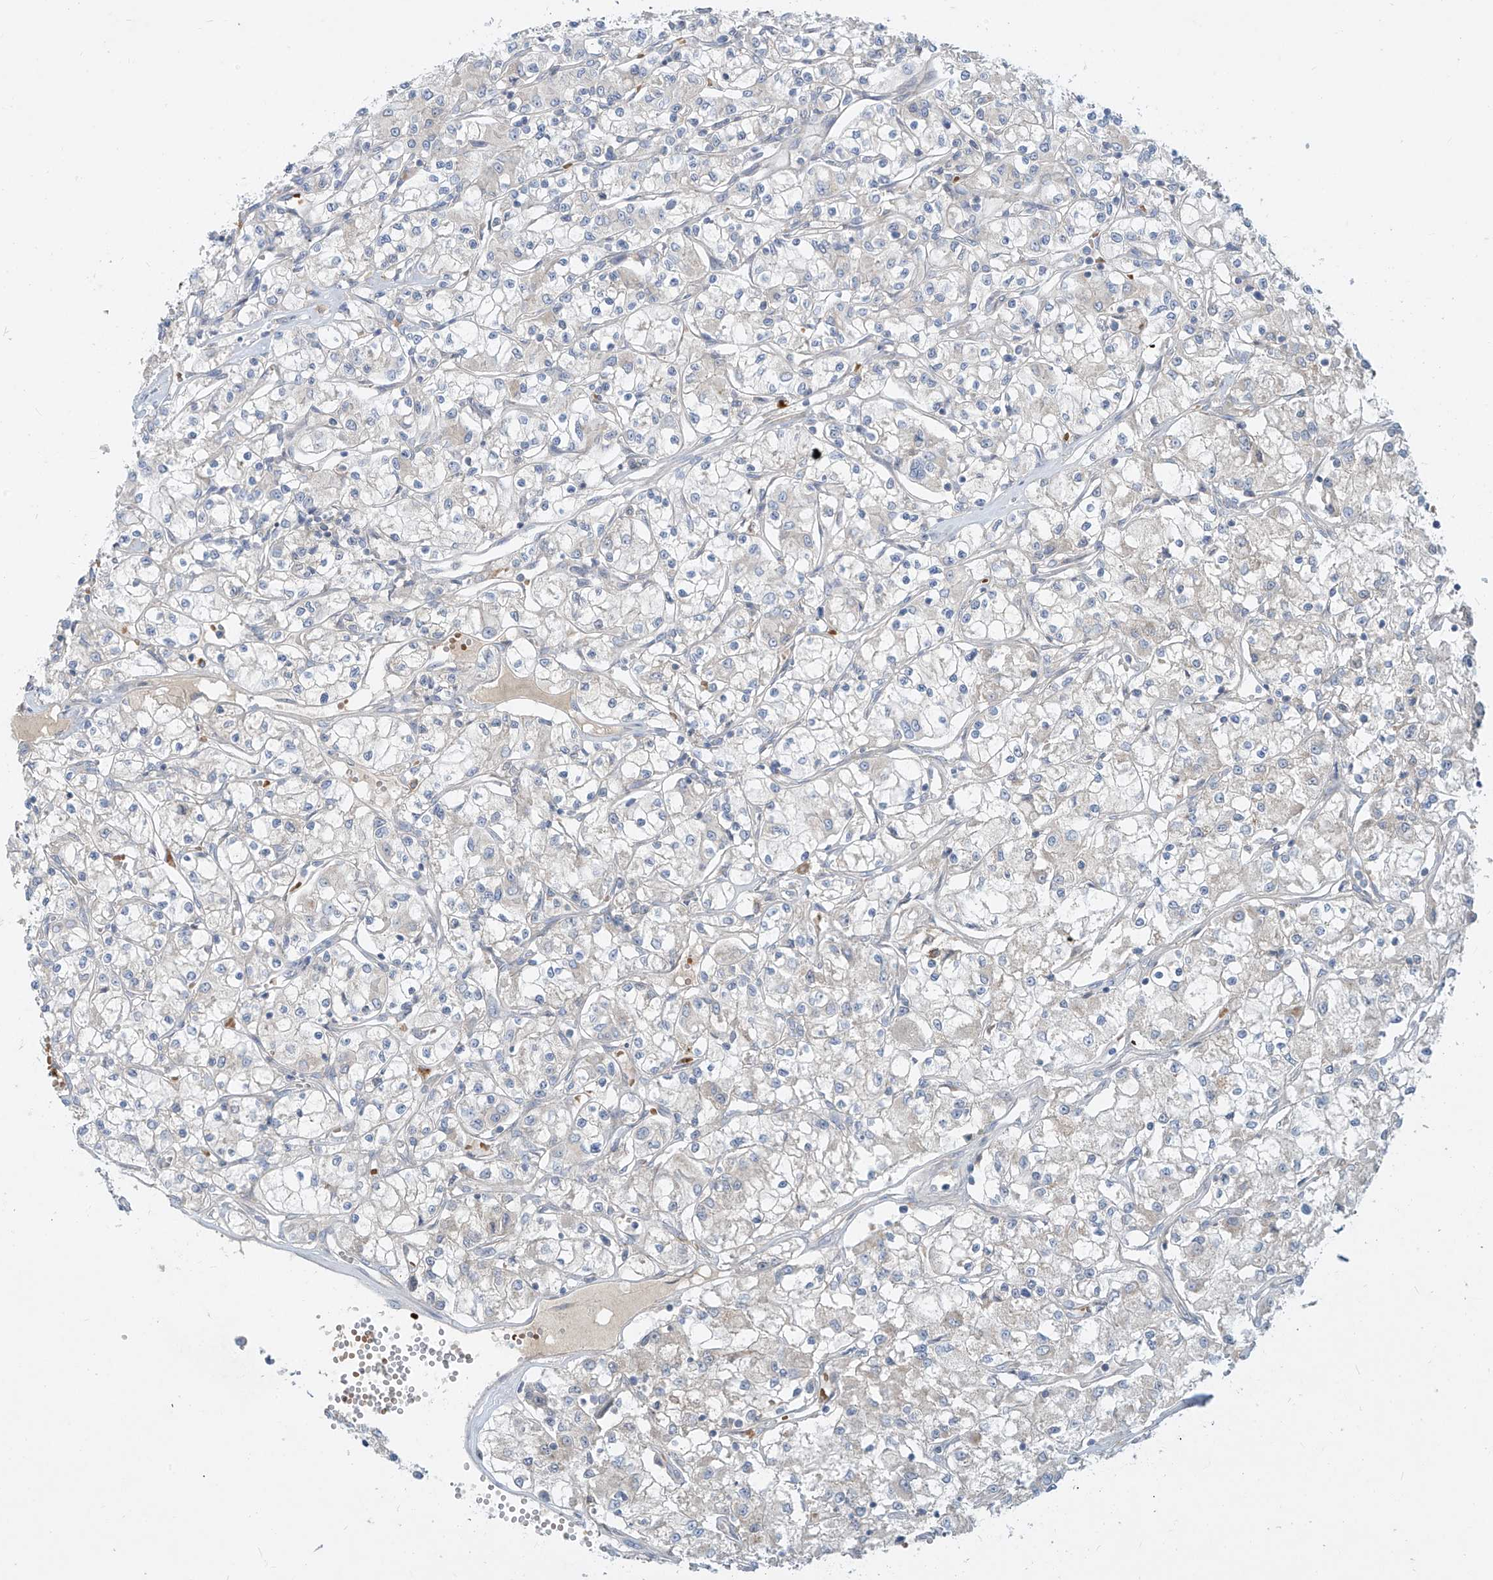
{"staining": {"intensity": "negative", "quantity": "none", "location": "none"}, "tissue": "renal cancer", "cell_type": "Tumor cells", "image_type": "cancer", "snomed": [{"axis": "morphology", "description": "Adenocarcinoma, NOS"}, {"axis": "topography", "description": "Kidney"}], "caption": "Tumor cells show no significant positivity in renal adenocarcinoma.", "gene": "DGKQ", "patient": {"sex": "female", "age": 59}}